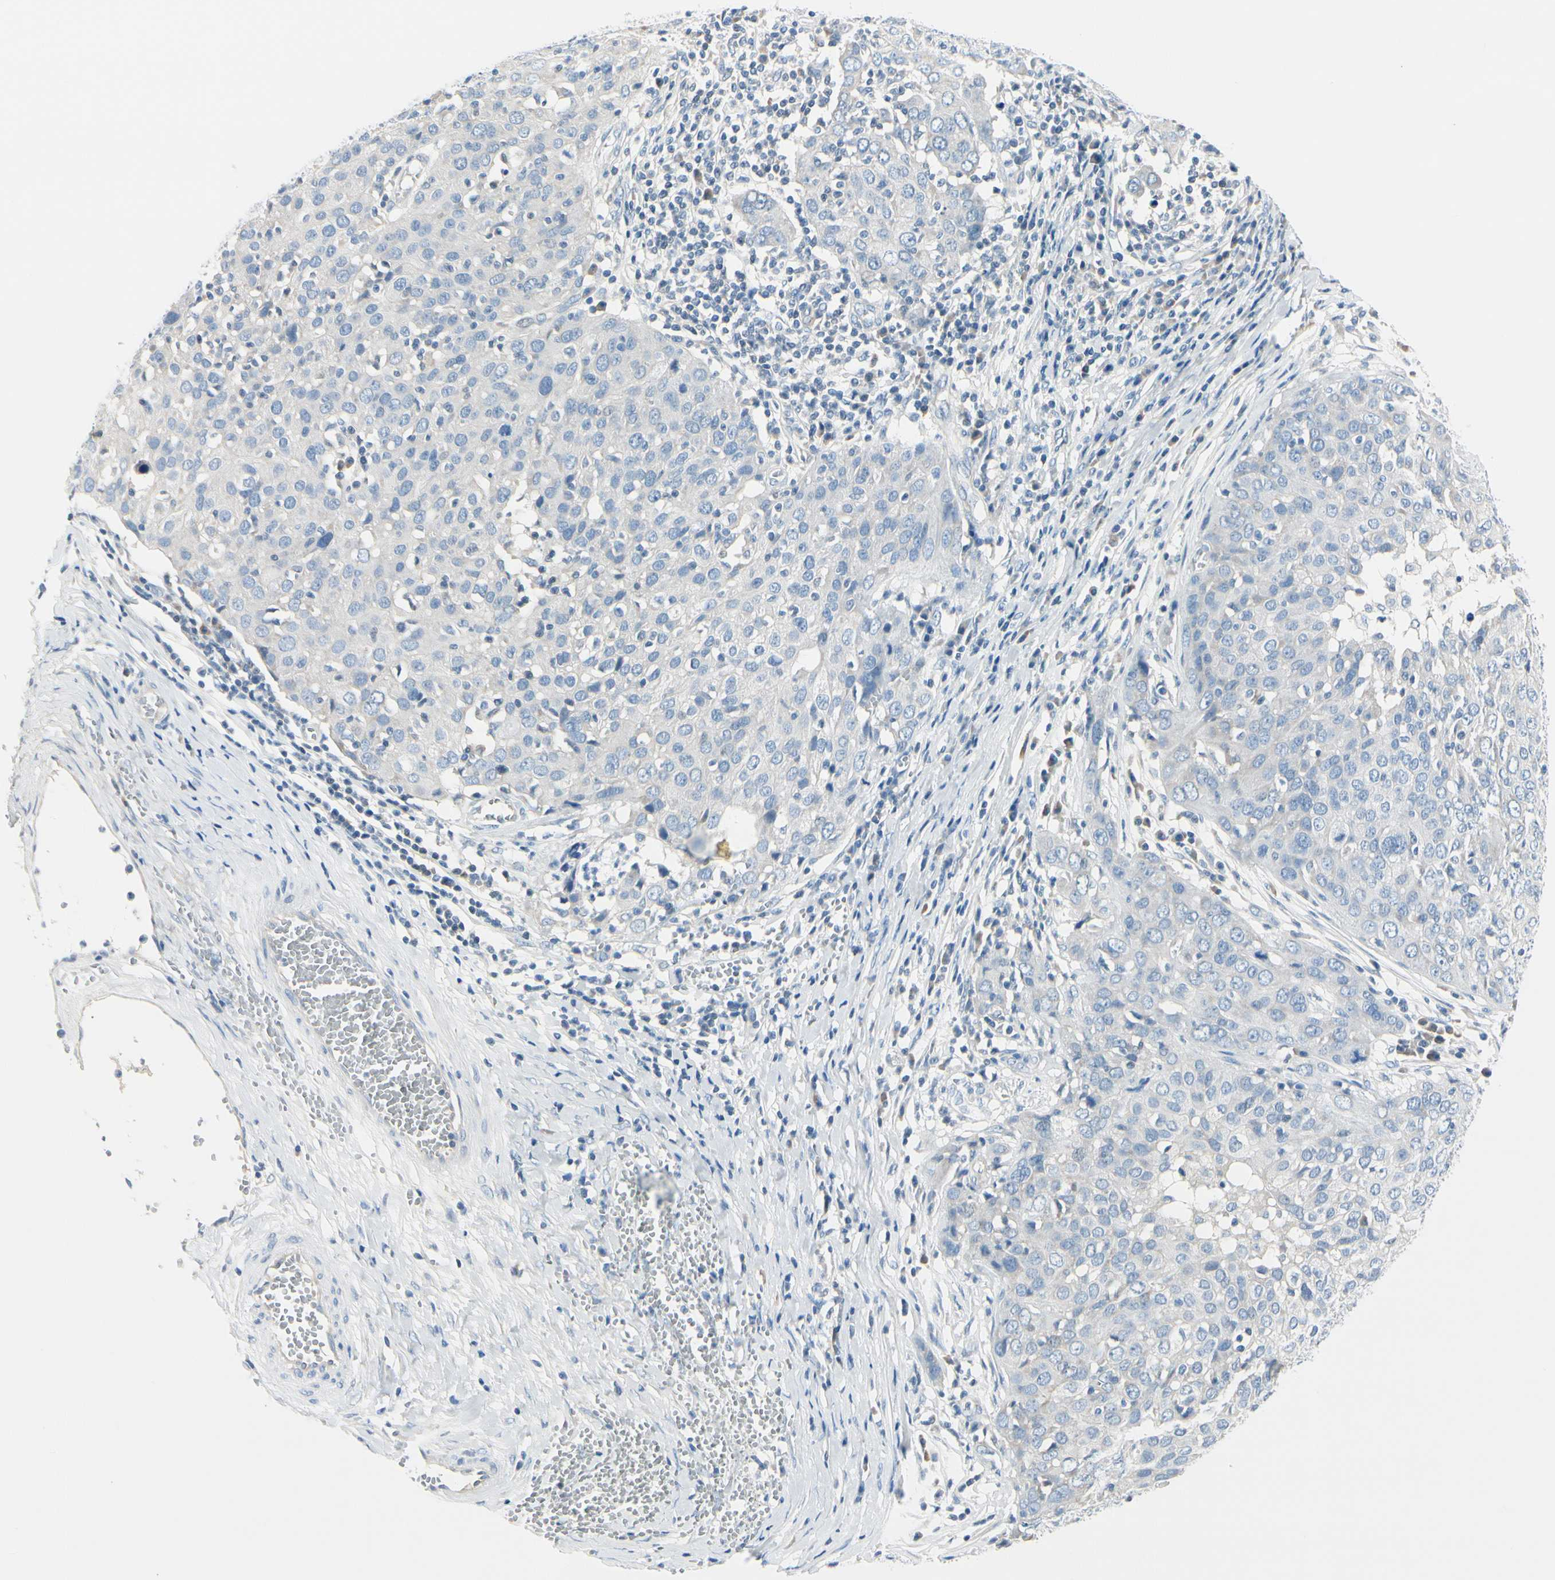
{"staining": {"intensity": "negative", "quantity": "none", "location": "none"}, "tissue": "ovarian cancer", "cell_type": "Tumor cells", "image_type": "cancer", "snomed": [{"axis": "morphology", "description": "Carcinoma, endometroid"}, {"axis": "topography", "description": "Ovary"}], "caption": "Endometroid carcinoma (ovarian) stained for a protein using IHC shows no positivity tumor cells.", "gene": "PEBP1", "patient": {"sex": "female", "age": 50}}